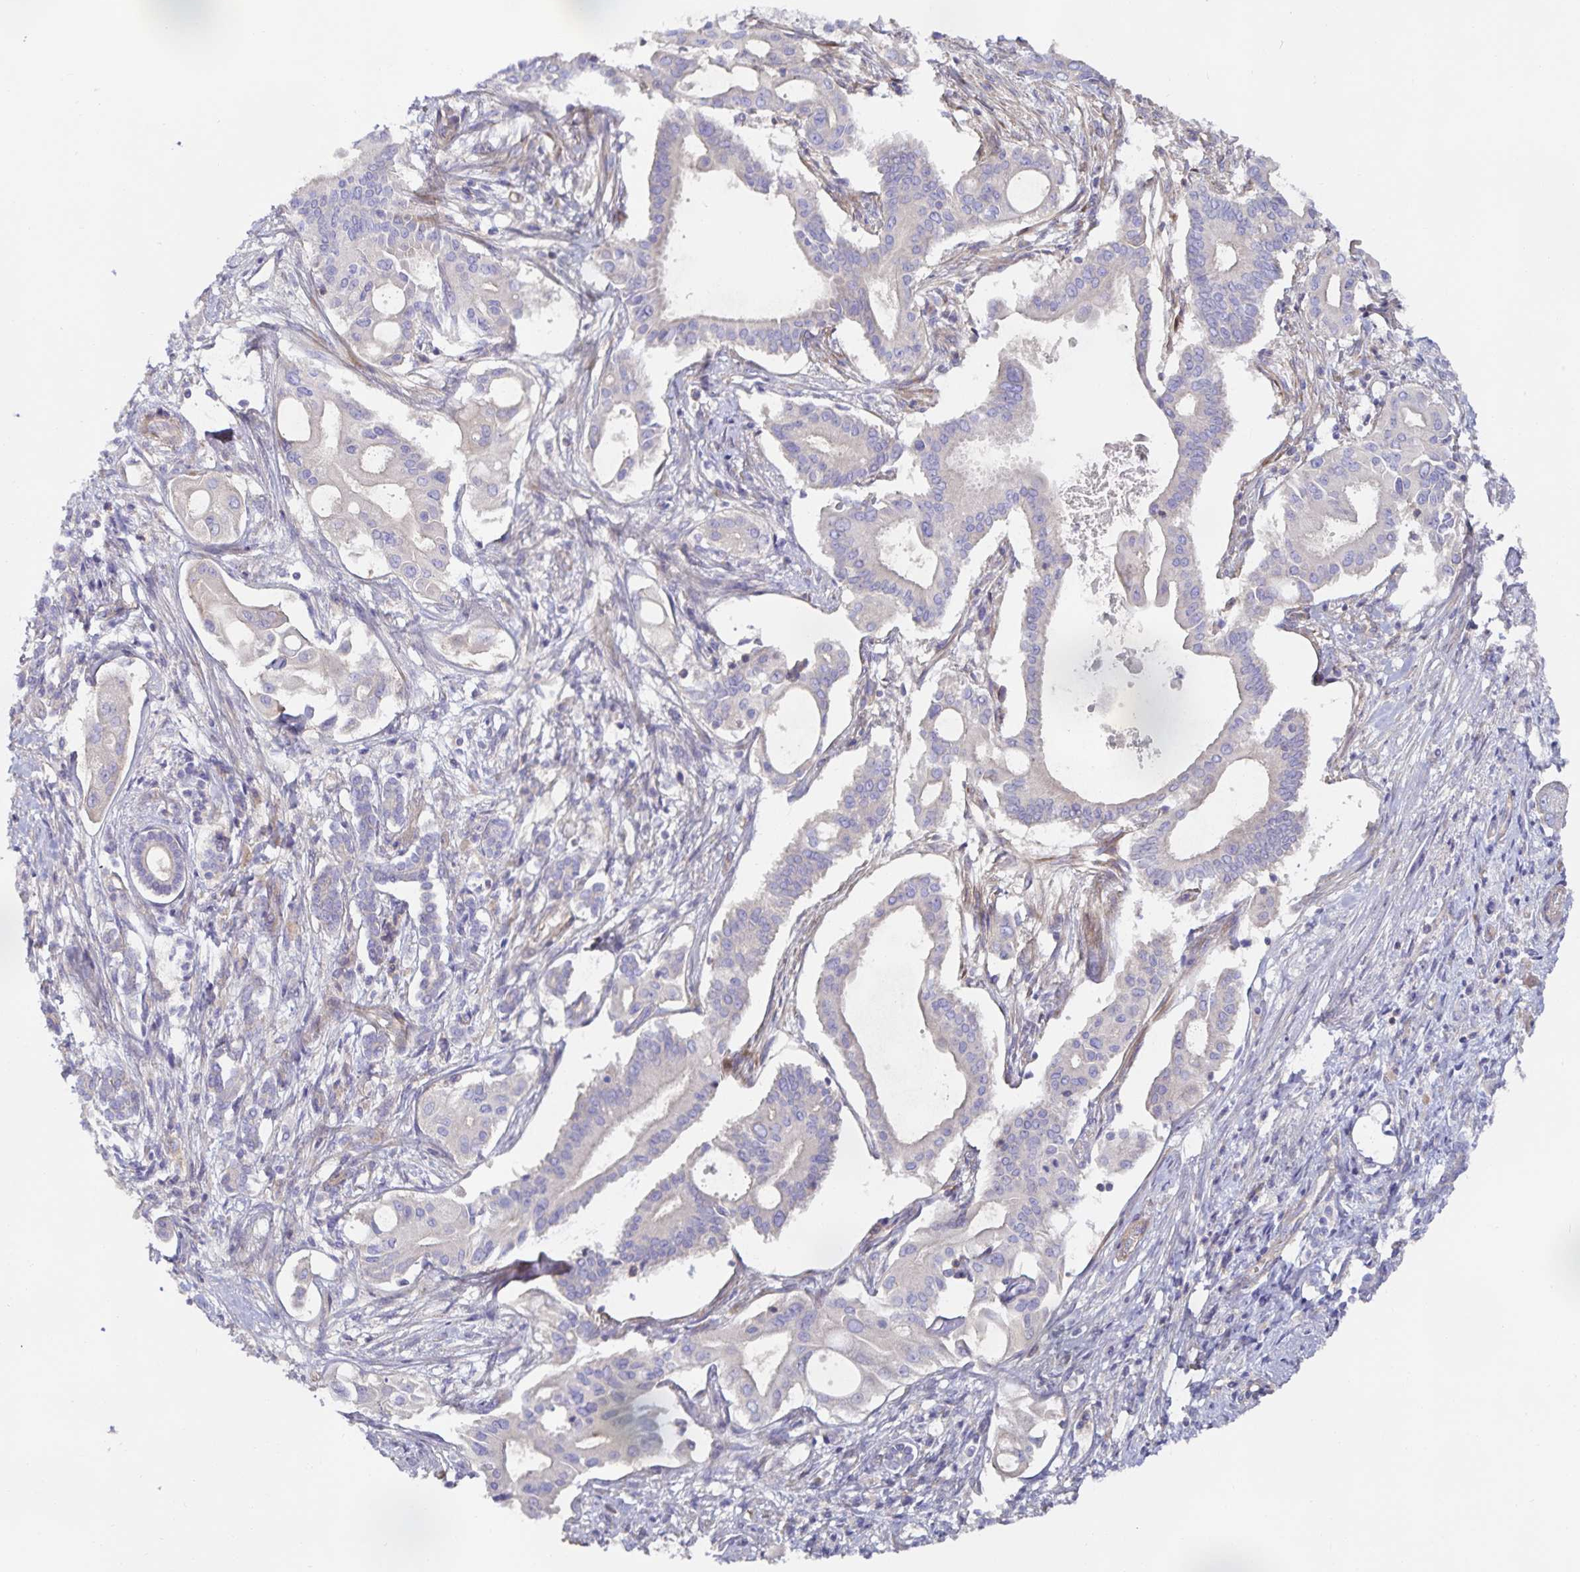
{"staining": {"intensity": "negative", "quantity": "none", "location": "none"}, "tissue": "pancreatic cancer", "cell_type": "Tumor cells", "image_type": "cancer", "snomed": [{"axis": "morphology", "description": "Adenocarcinoma, NOS"}, {"axis": "topography", "description": "Pancreas"}], "caption": "An IHC histopathology image of pancreatic cancer (adenocarcinoma) is shown. There is no staining in tumor cells of pancreatic cancer (adenocarcinoma).", "gene": "METTL22", "patient": {"sex": "female", "age": 68}}